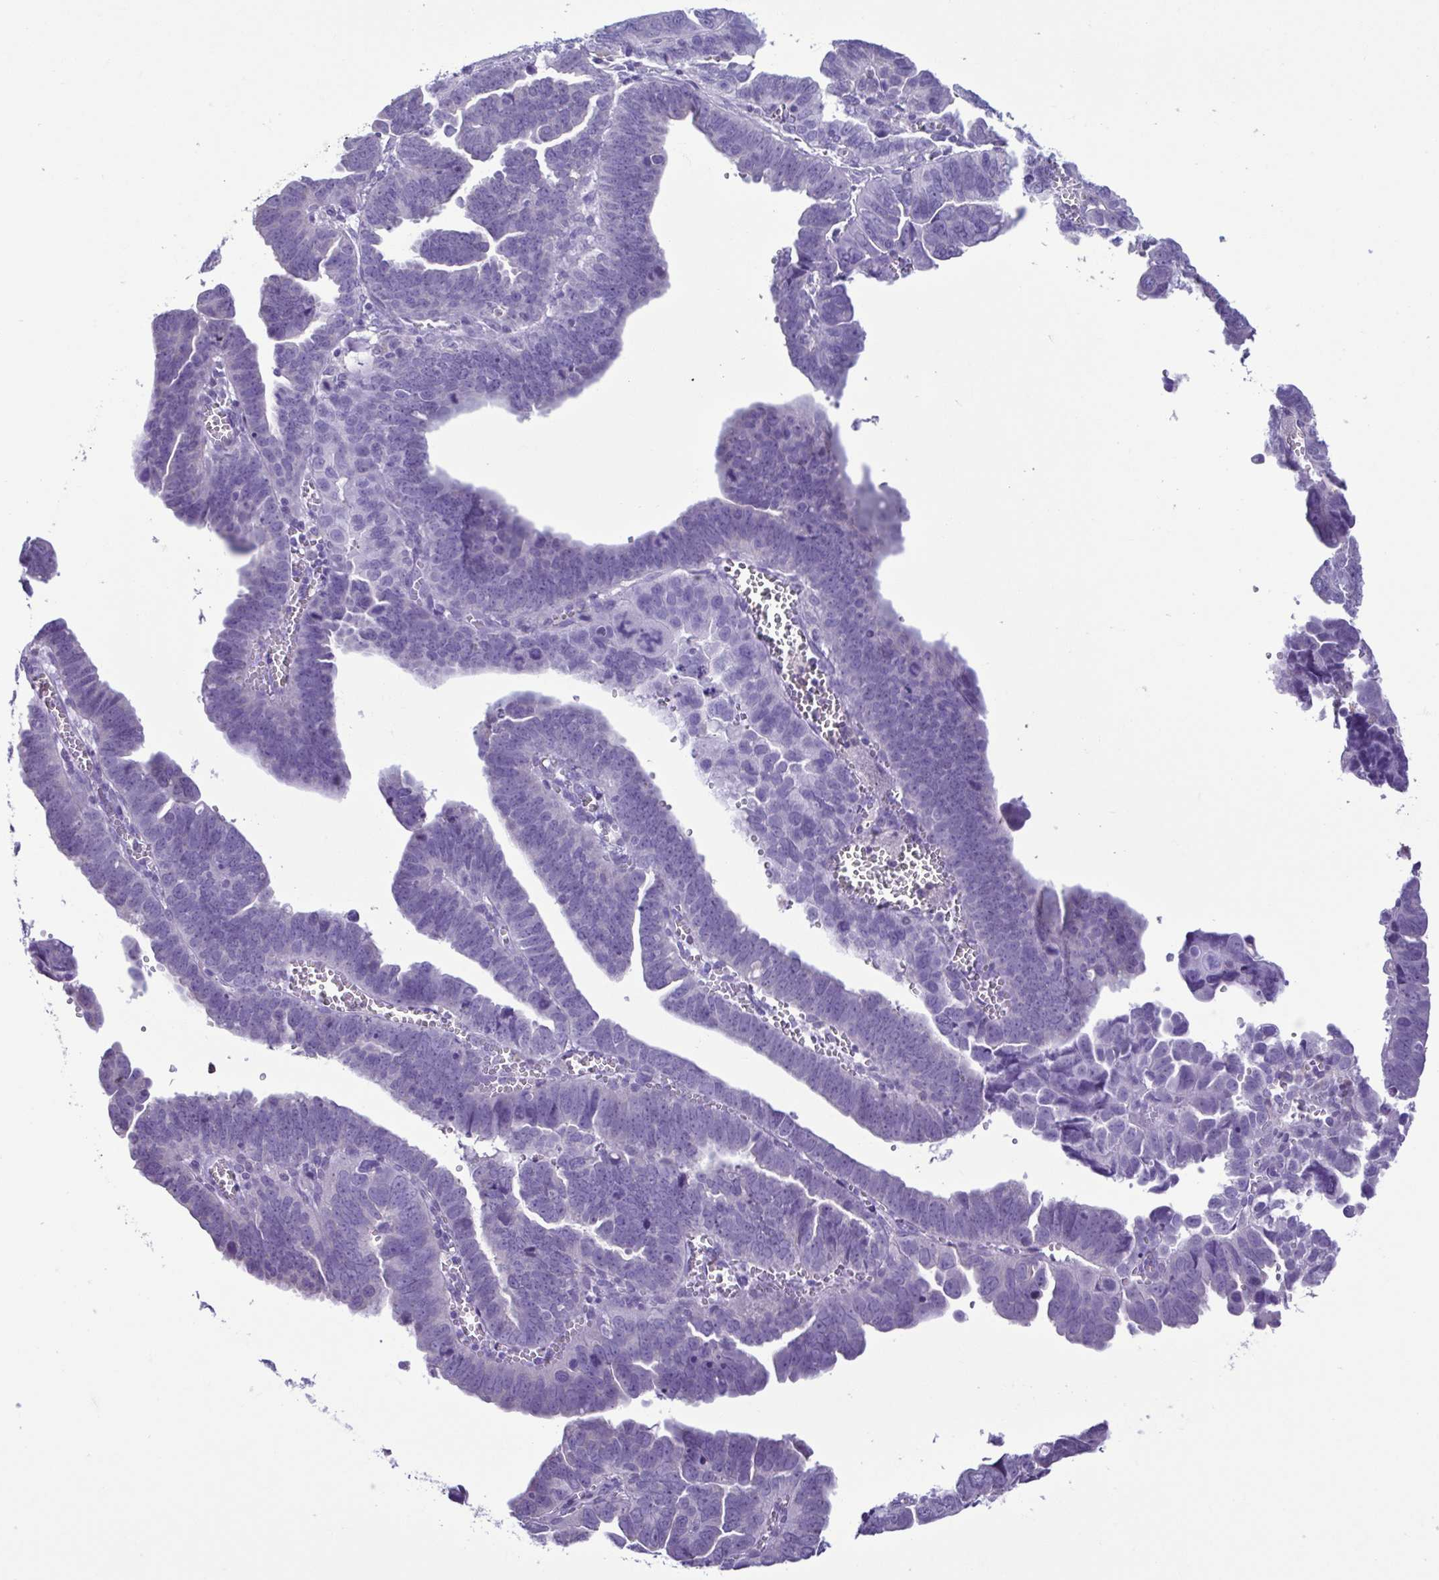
{"staining": {"intensity": "negative", "quantity": "none", "location": "none"}, "tissue": "endometrial cancer", "cell_type": "Tumor cells", "image_type": "cancer", "snomed": [{"axis": "morphology", "description": "Adenocarcinoma, NOS"}, {"axis": "topography", "description": "Endometrium"}], "caption": "Tumor cells are negative for brown protein staining in endometrial cancer (adenocarcinoma).", "gene": "CBY2", "patient": {"sex": "female", "age": 75}}